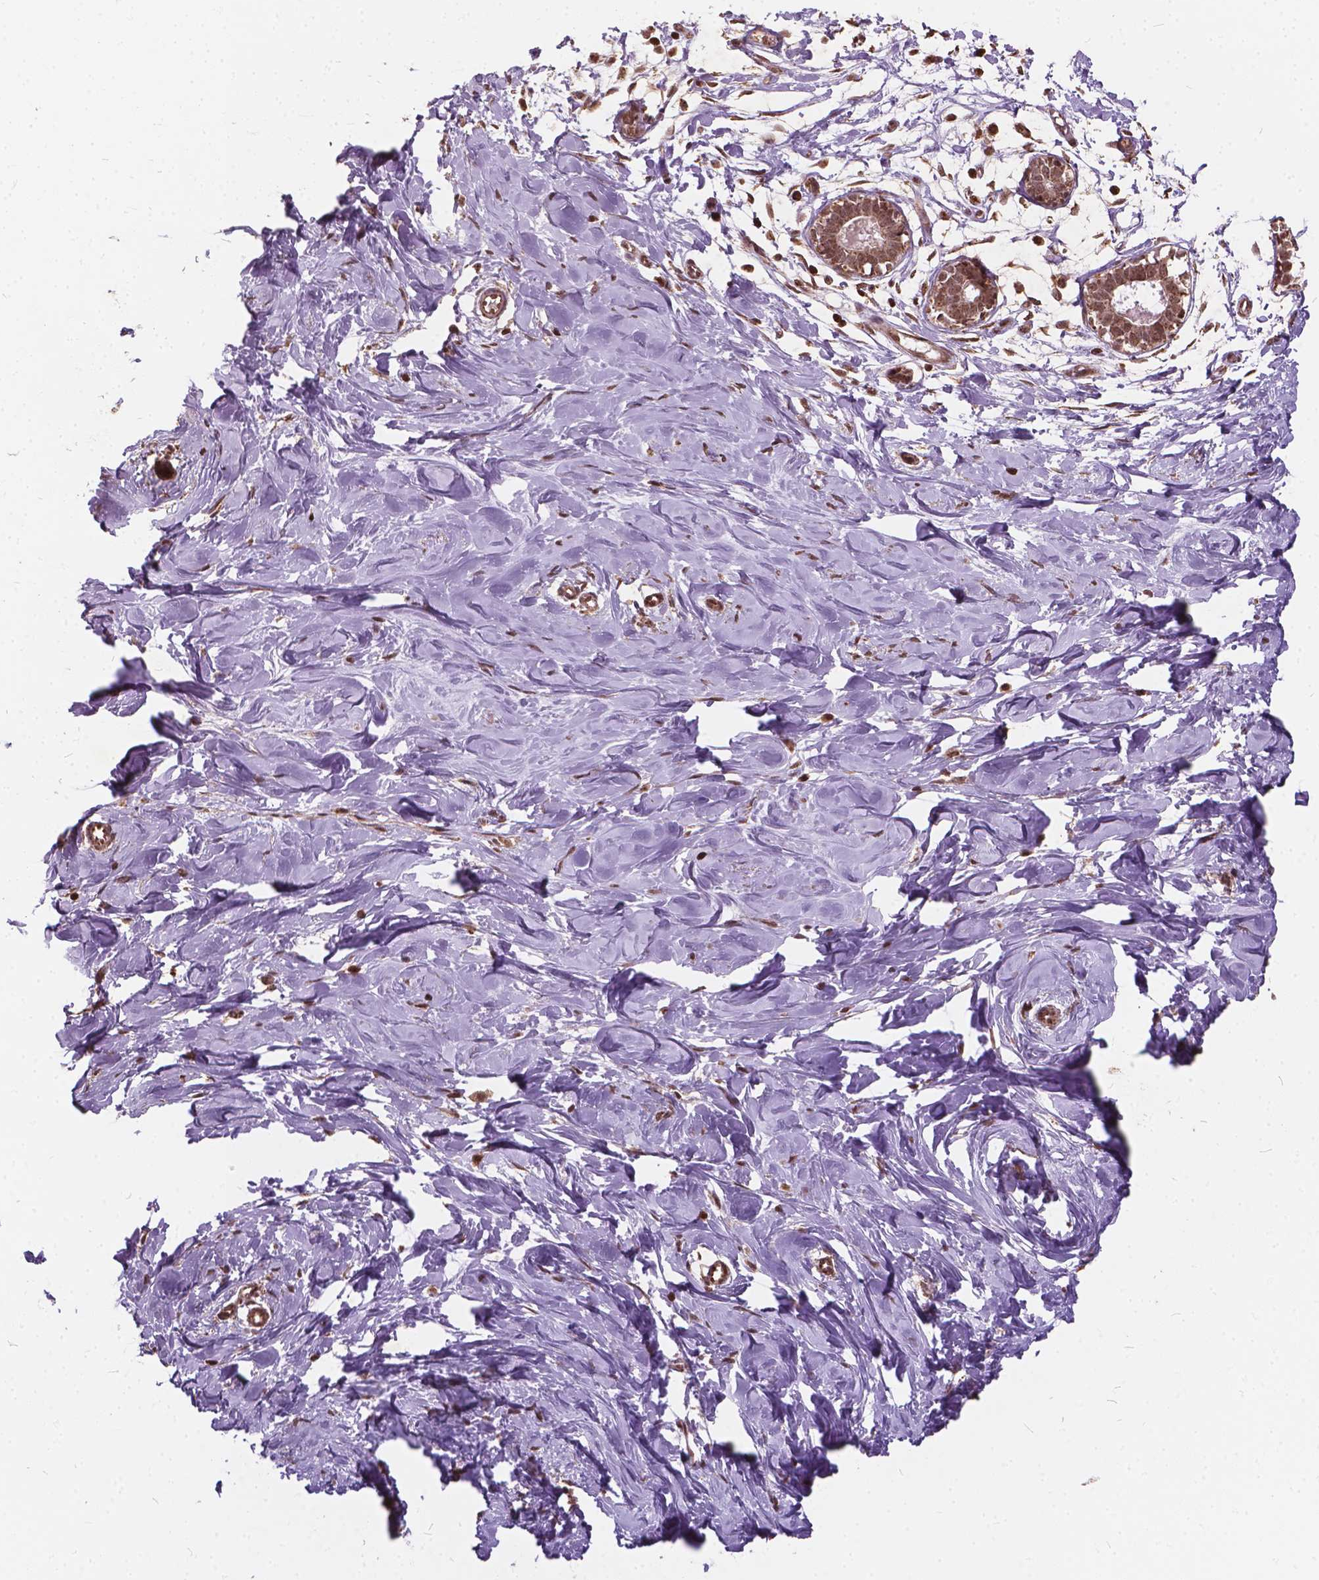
{"staining": {"intensity": "negative", "quantity": "none", "location": "none"}, "tissue": "breast", "cell_type": "Adipocytes", "image_type": "normal", "snomed": [{"axis": "morphology", "description": "Normal tissue, NOS"}, {"axis": "topography", "description": "Breast"}], "caption": "Micrograph shows no significant protein positivity in adipocytes of normal breast. (Stains: DAB (3,3'-diaminobenzidine) immunohistochemistry with hematoxylin counter stain, Microscopy: brightfield microscopy at high magnification).", "gene": "GPS2", "patient": {"sex": "female", "age": 27}}